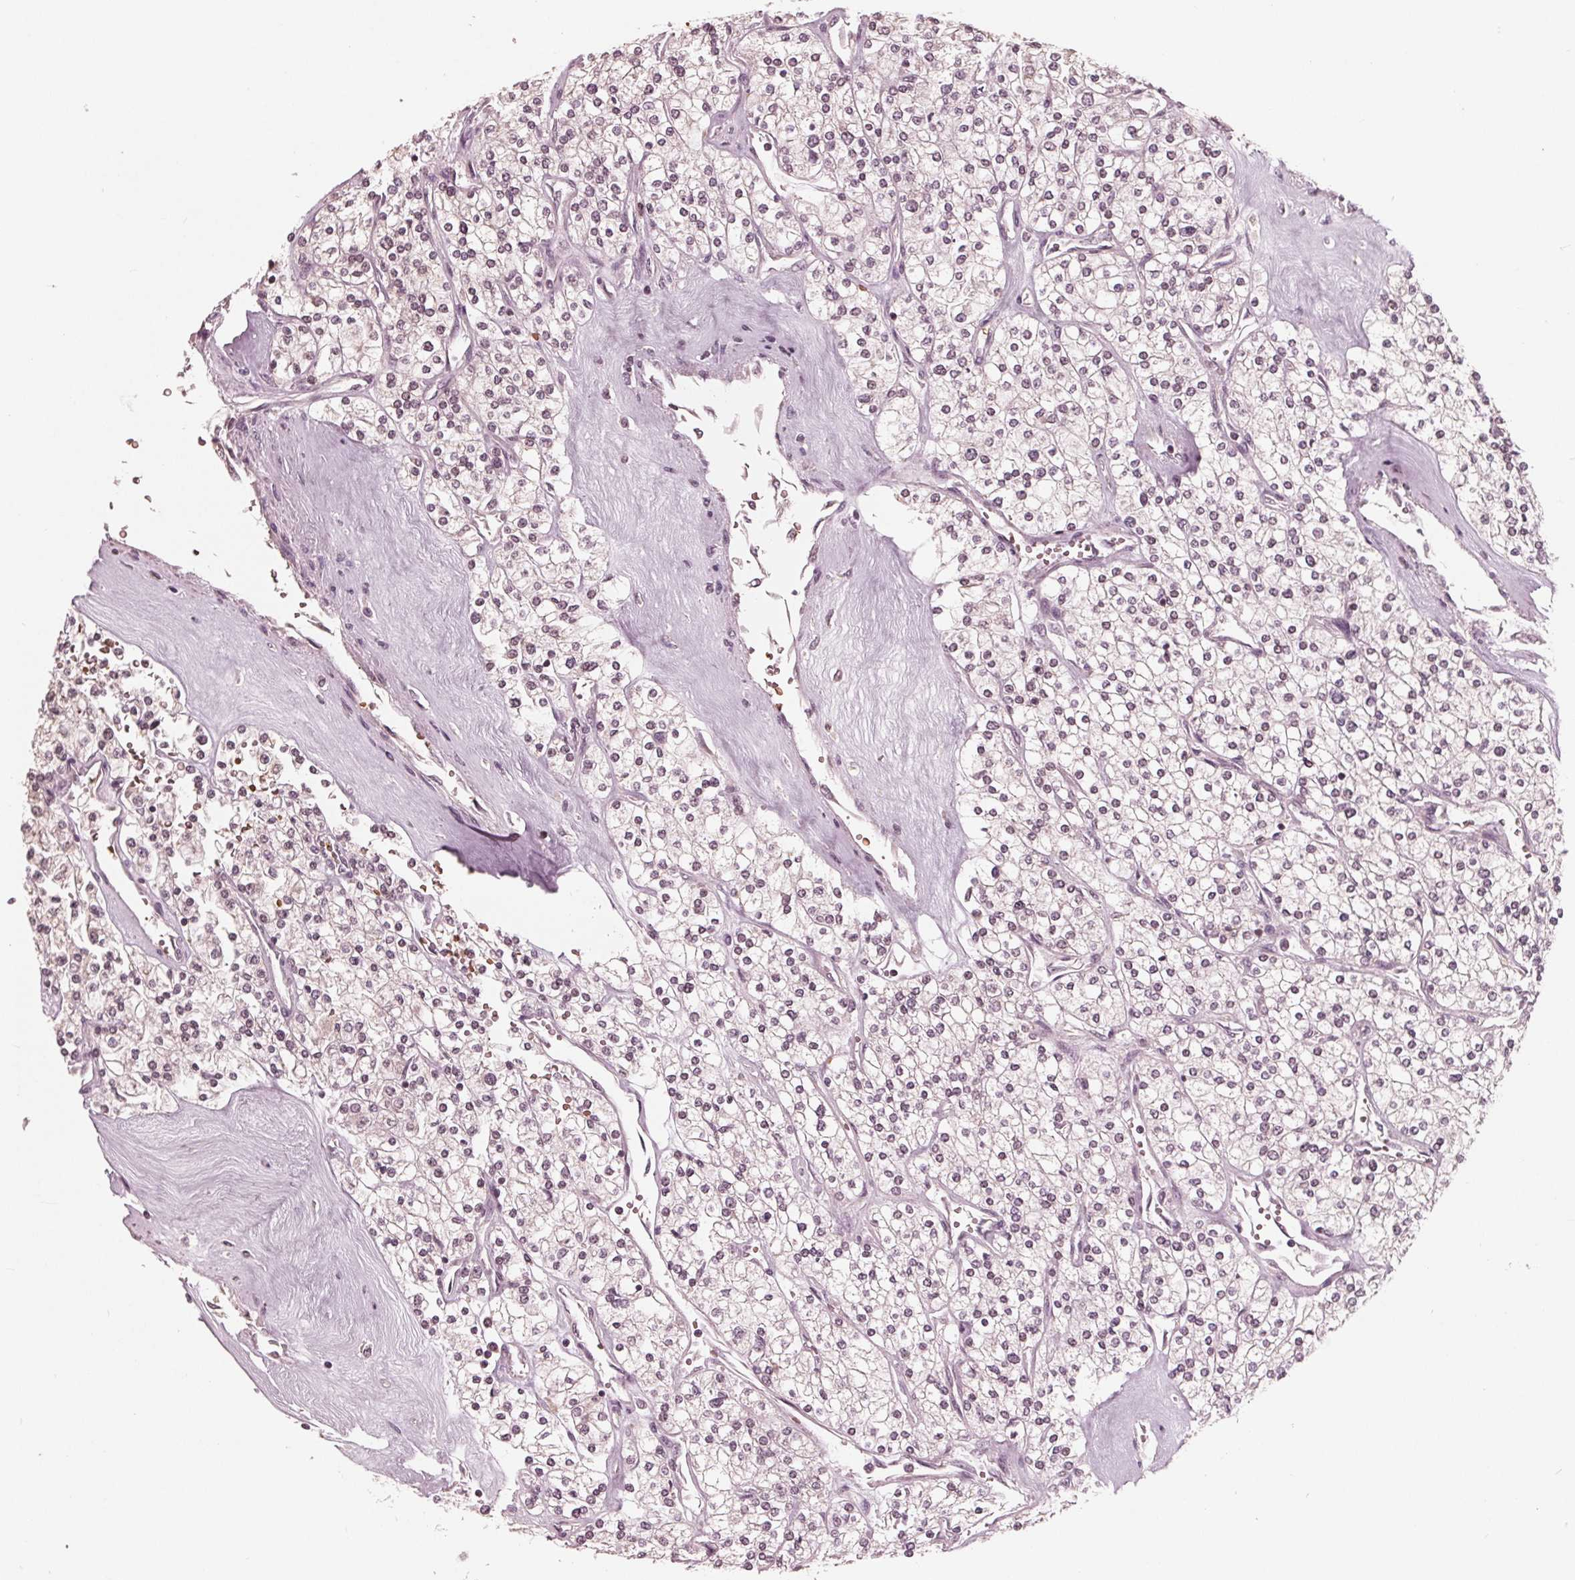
{"staining": {"intensity": "weak", "quantity": "25%-75%", "location": "nuclear"}, "tissue": "renal cancer", "cell_type": "Tumor cells", "image_type": "cancer", "snomed": [{"axis": "morphology", "description": "Adenocarcinoma, NOS"}, {"axis": "topography", "description": "Kidney"}], "caption": "The micrograph shows a brown stain indicating the presence of a protein in the nuclear of tumor cells in renal cancer (adenocarcinoma).", "gene": "HIRIP3", "patient": {"sex": "male", "age": 80}}